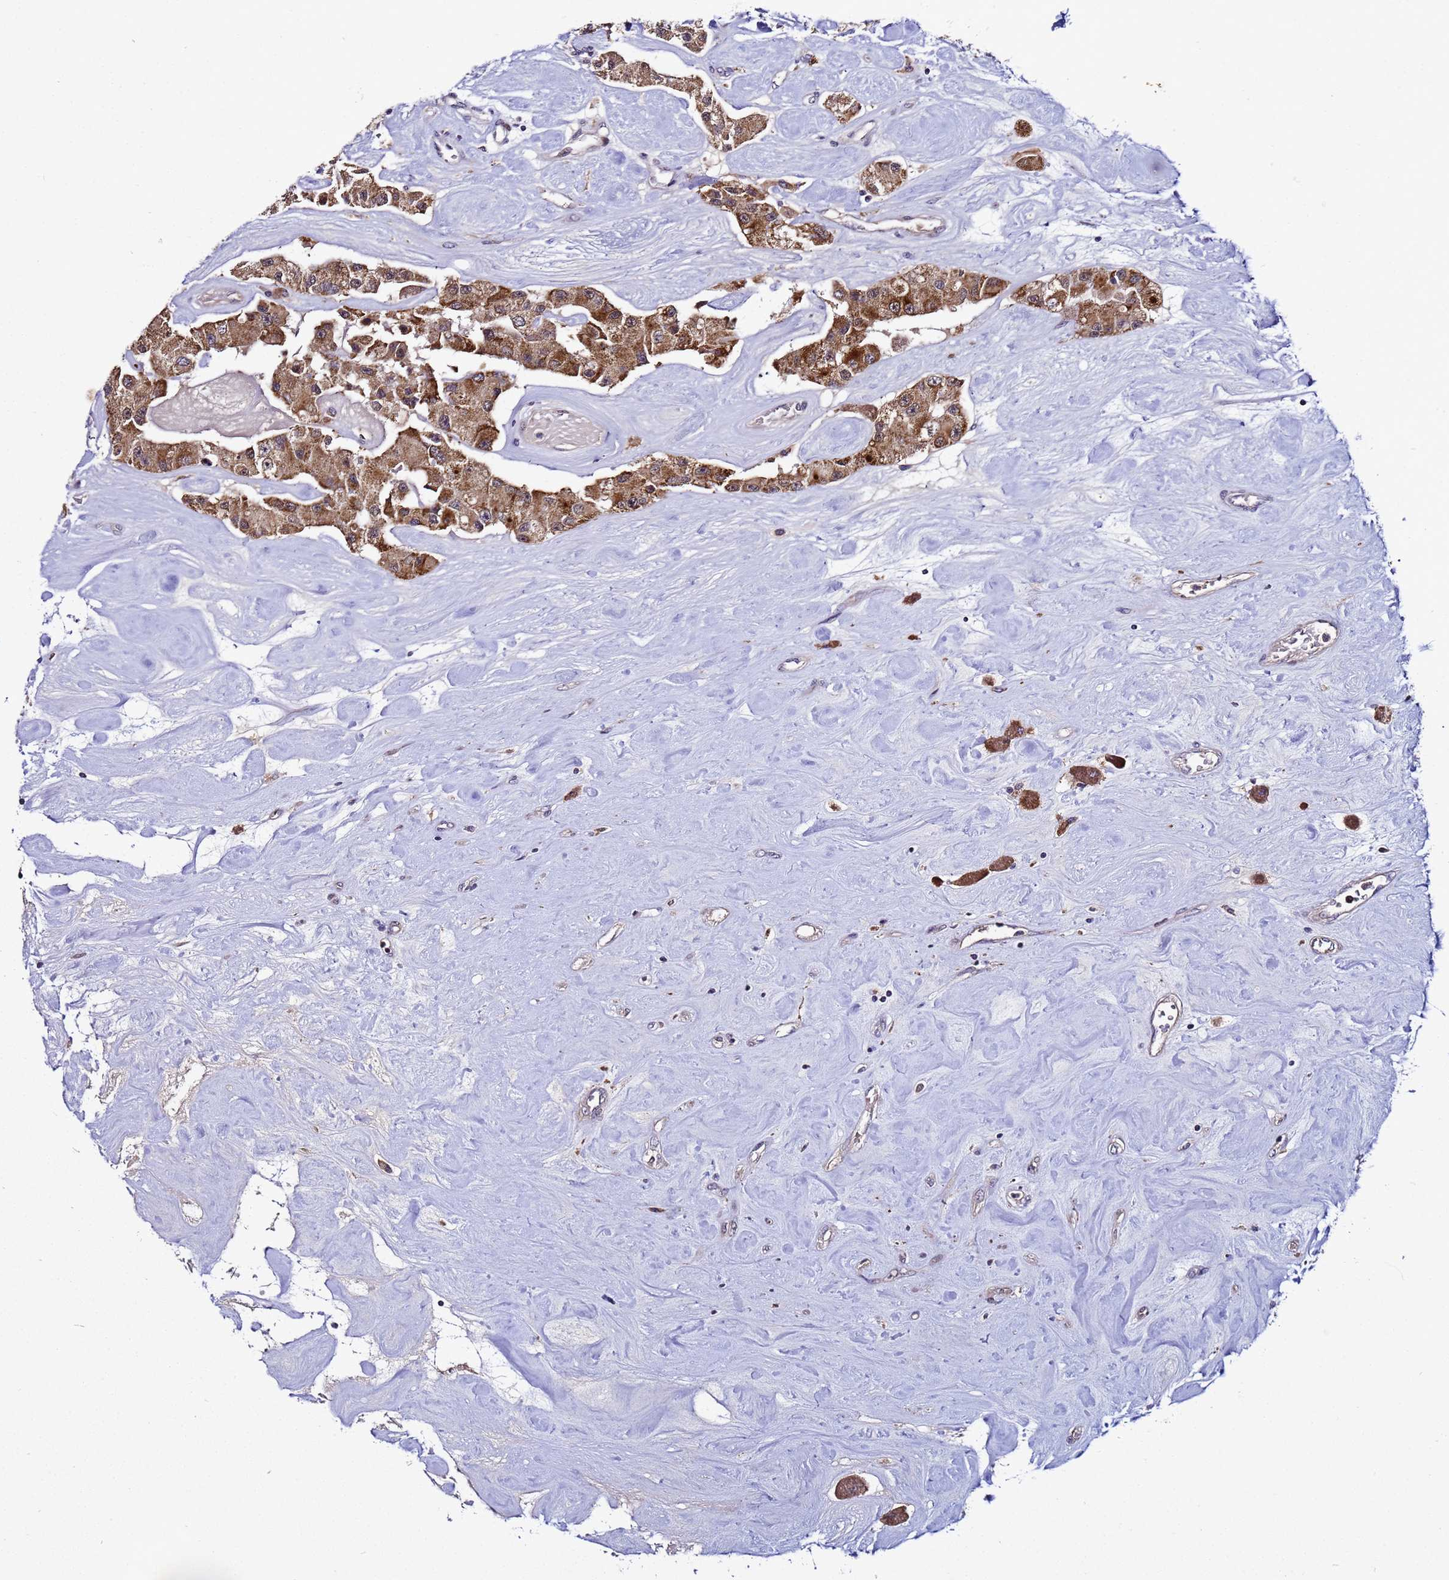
{"staining": {"intensity": "moderate", "quantity": ">75%", "location": "cytoplasmic/membranous,nuclear"}, "tissue": "carcinoid", "cell_type": "Tumor cells", "image_type": "cancer", "snomed": [{"axis": "morphology", "description": "Carcinoid, malignant, NOS"}, {"axis": "topography", "description": "Pancreas"}], "caption": "Protein staining by immunohistochemistry shows moderate cytoplasmic/membranous and nuclear expression in about >75% of tumor cells in carcinoid (malignant). (Stains: DAB (3,3'-diaminobenzidine) in brown, nuclei in blue, Microscopy: brightfield microscopy at high magnification).", "gene": "PLXDC2", "patient": {"sex": "male", "age": 41}}